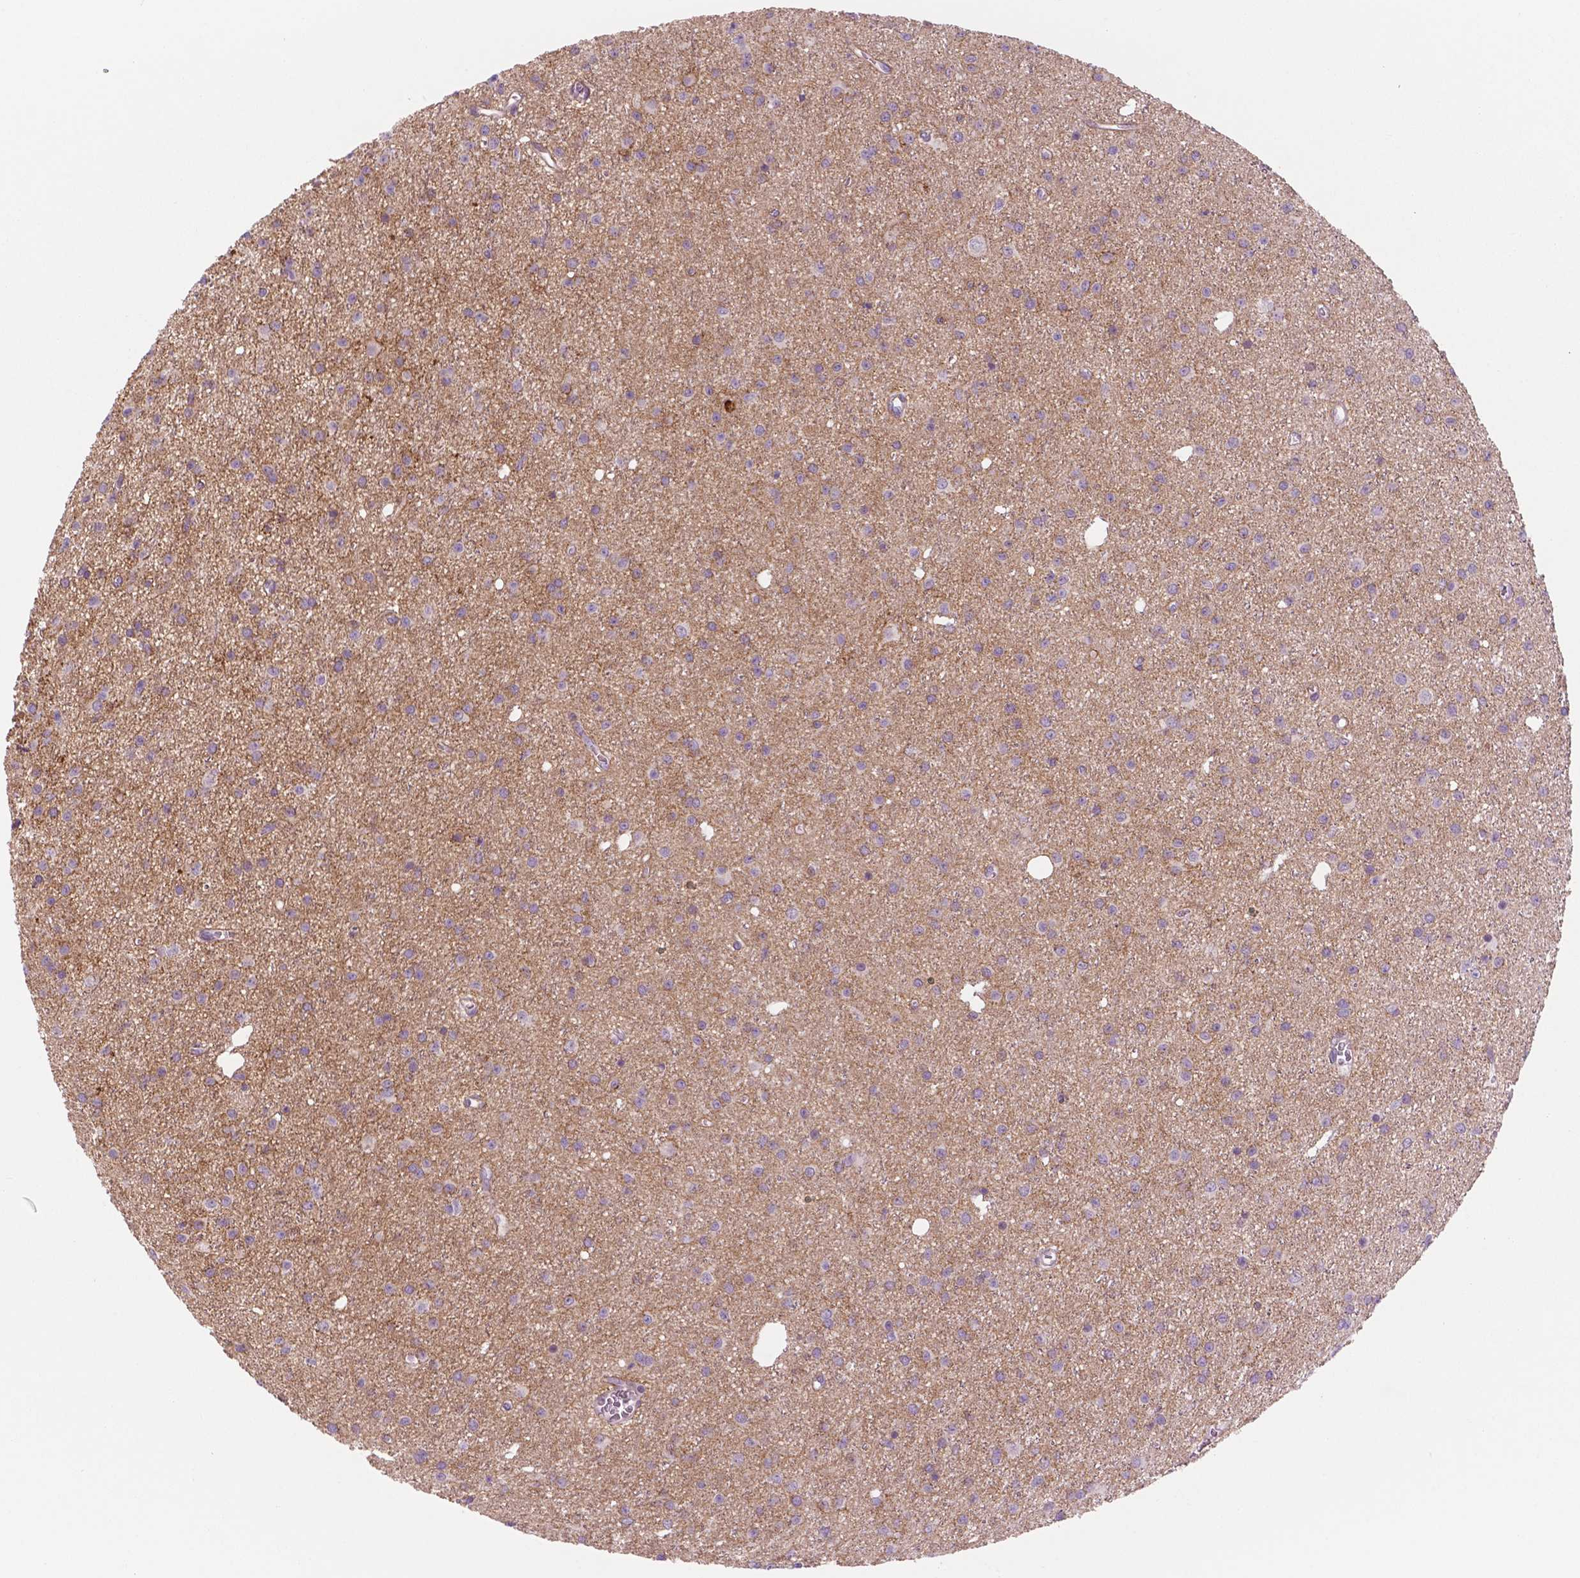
{"staining": {"intensity": "negative", "quantity": "none", "location": "none"}, "tissue": "glioma", "cell_type": "Tumor cells", "image_type": "cancer", "snomed": [{"axis": "morphology", "description": "Glioma, malignant, Low grade"}, {"axis": "topography", "description": "Brain"}], "caption": "Human malignant glioma (low-grade) stained for a protein using IHC shows no staining in tumor cells.", "gene": "RND3", "patient": {"sex": "male", "age": 27}}